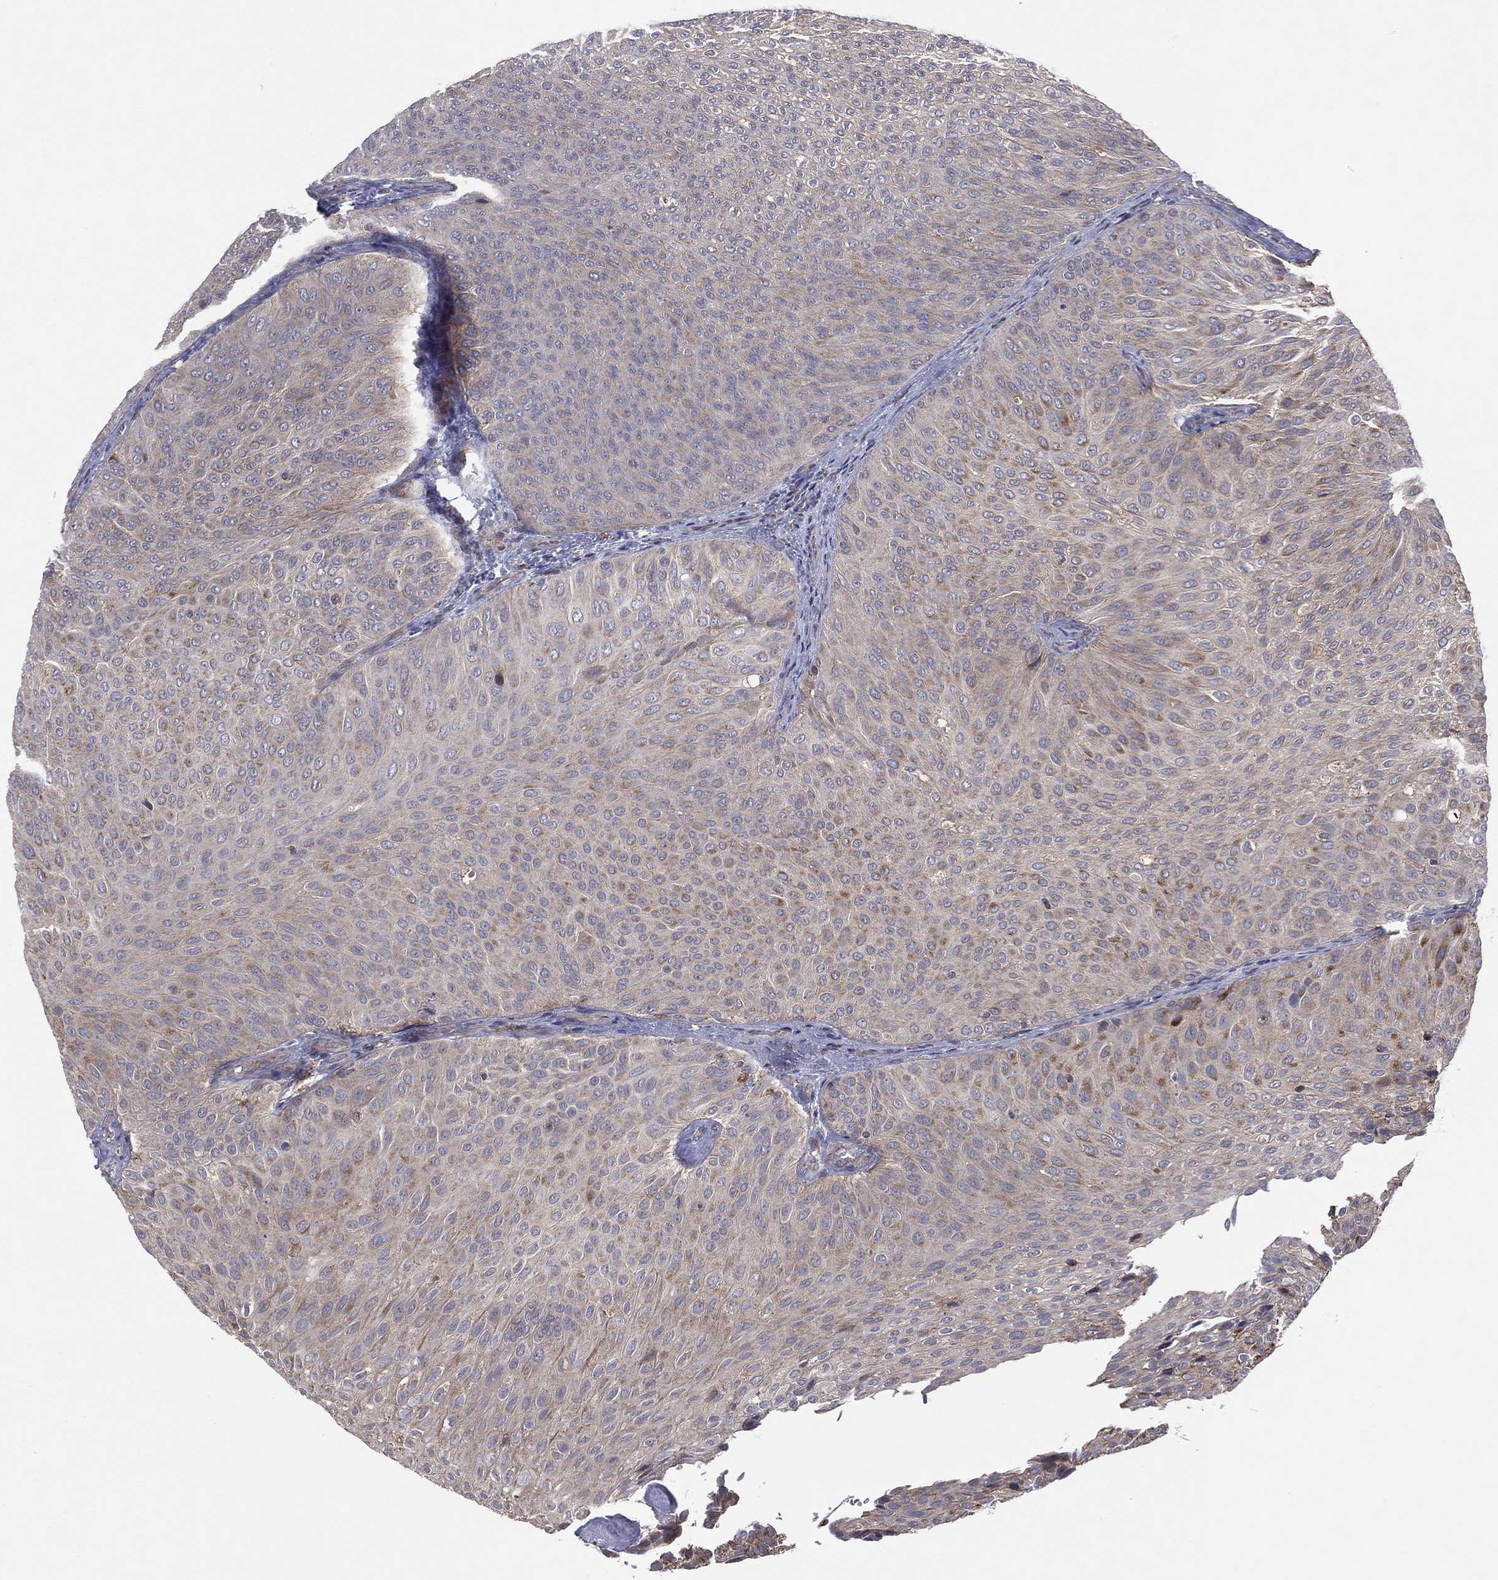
{"staining": {"intensity": "moderate", "quantity": "<25%", "location": "cytoplasmic/membranous"}, "tissue": "urothelial cancer", "cell_type": "Tumor cells", "image_type": "cancer", "snomed": [{"axis": "morphology", "description": "Urothelial carcinoma, Low grade"}, {"axis": "topography", "description": "Urinary bladder"}], "caption": "Moderate cytoplasmic/membranous positivity is present in about <25% of tumor cells in low-grade urothelial carcinoma.", "gene": "STARD3", "patient": {"sex": "male", "age": 78}}